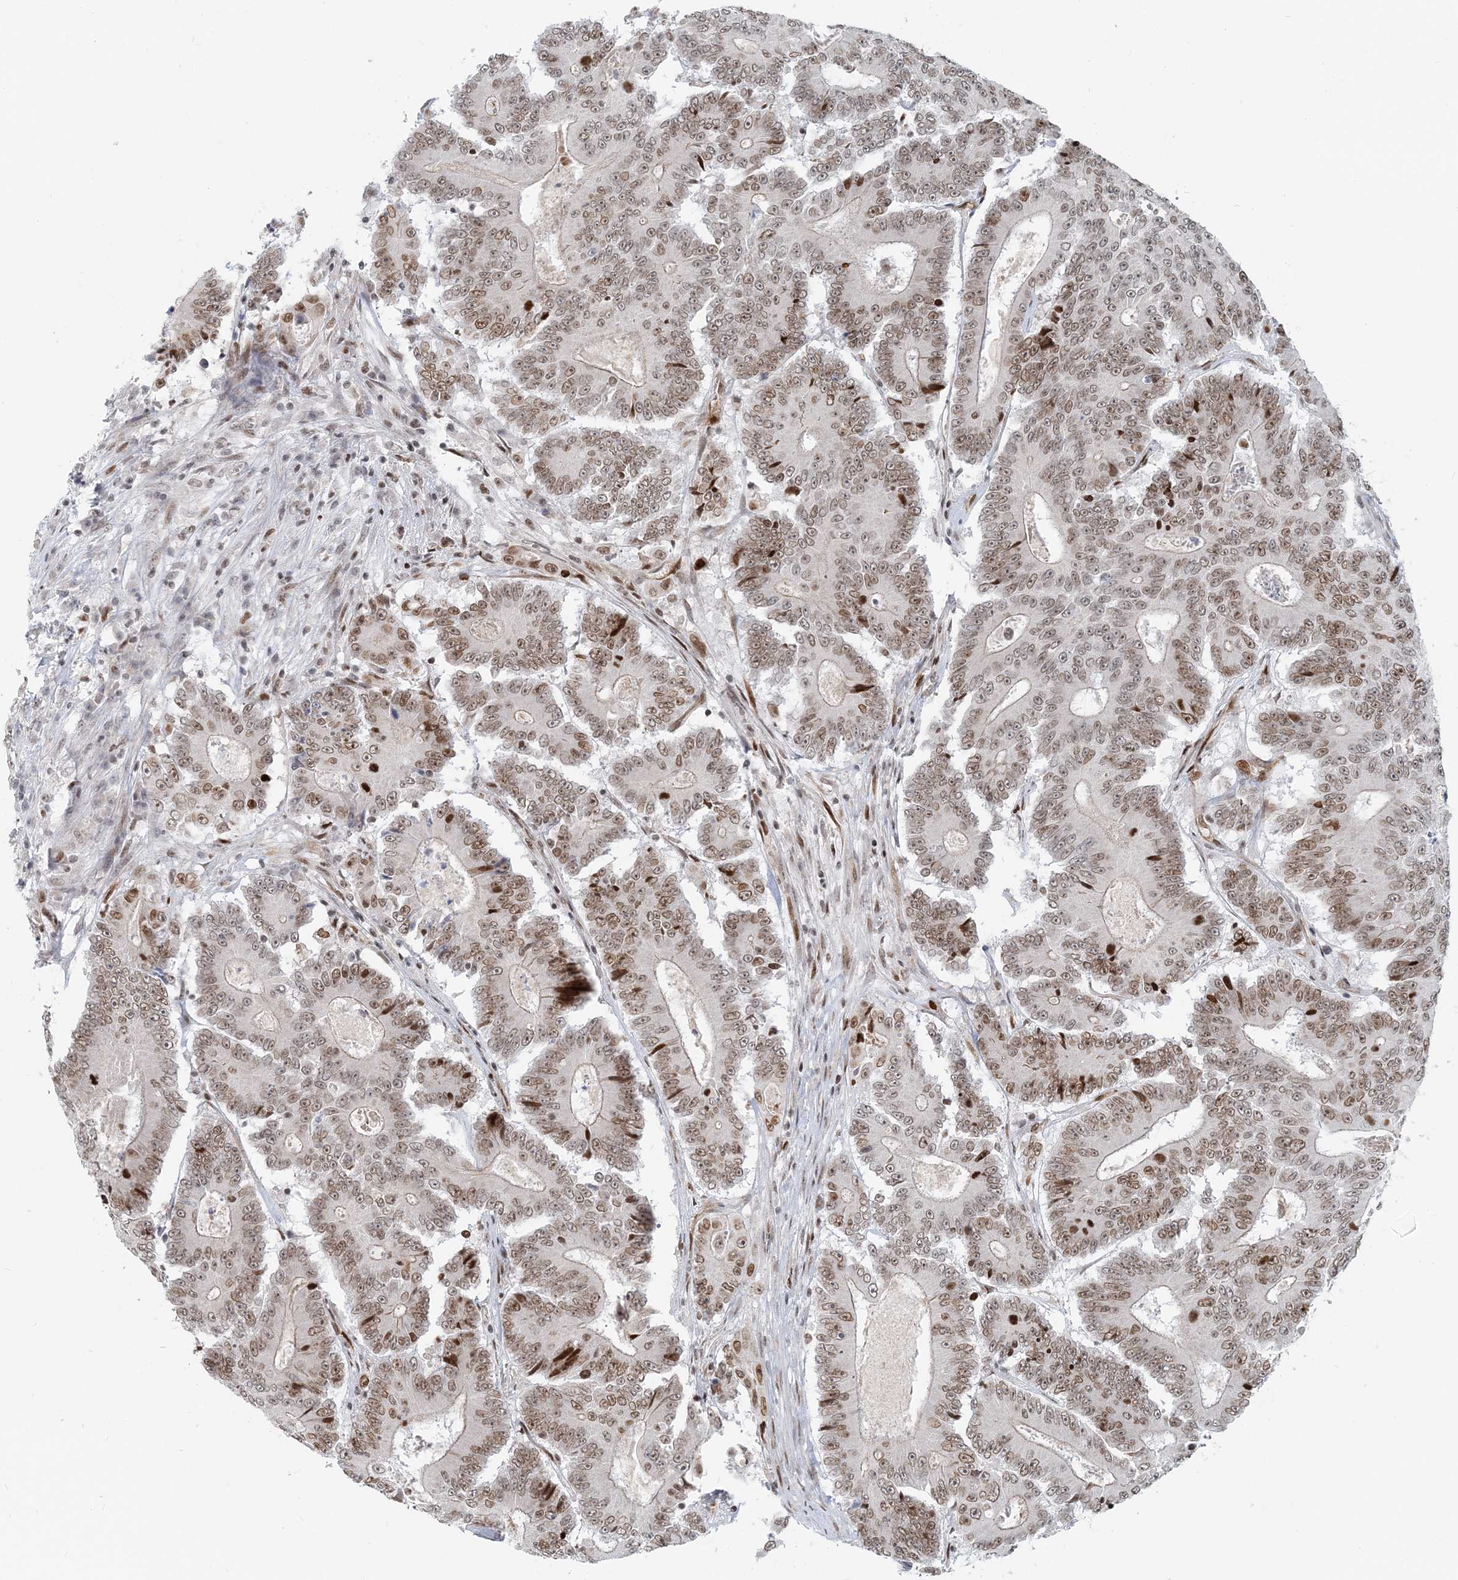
{"staining": {"intensity": "moderate", "quantity": ">75%", "location": "nuclear"}, "tissue": "colorectal cancer", "cell_type": "Tumor cells", "image_type": "cancer", "snomed": [{"axis": "morphology", "description": "Adenocarcinoma, NOS"}, {"axis": "topography", "description": "Colon"}], "caption": "Colorectal cancer stained with immunohistochemistry reveals moderate nuclear expression in about >75% of tumor cells. Using DAB (3,3'-diaminobenzidine) (brown) and hematoxylin (blue) stains, captured at high magnification using brightfield microscopy.", "gene": "BAZ1B", "patient": {"sex": "male", "age": 83}}